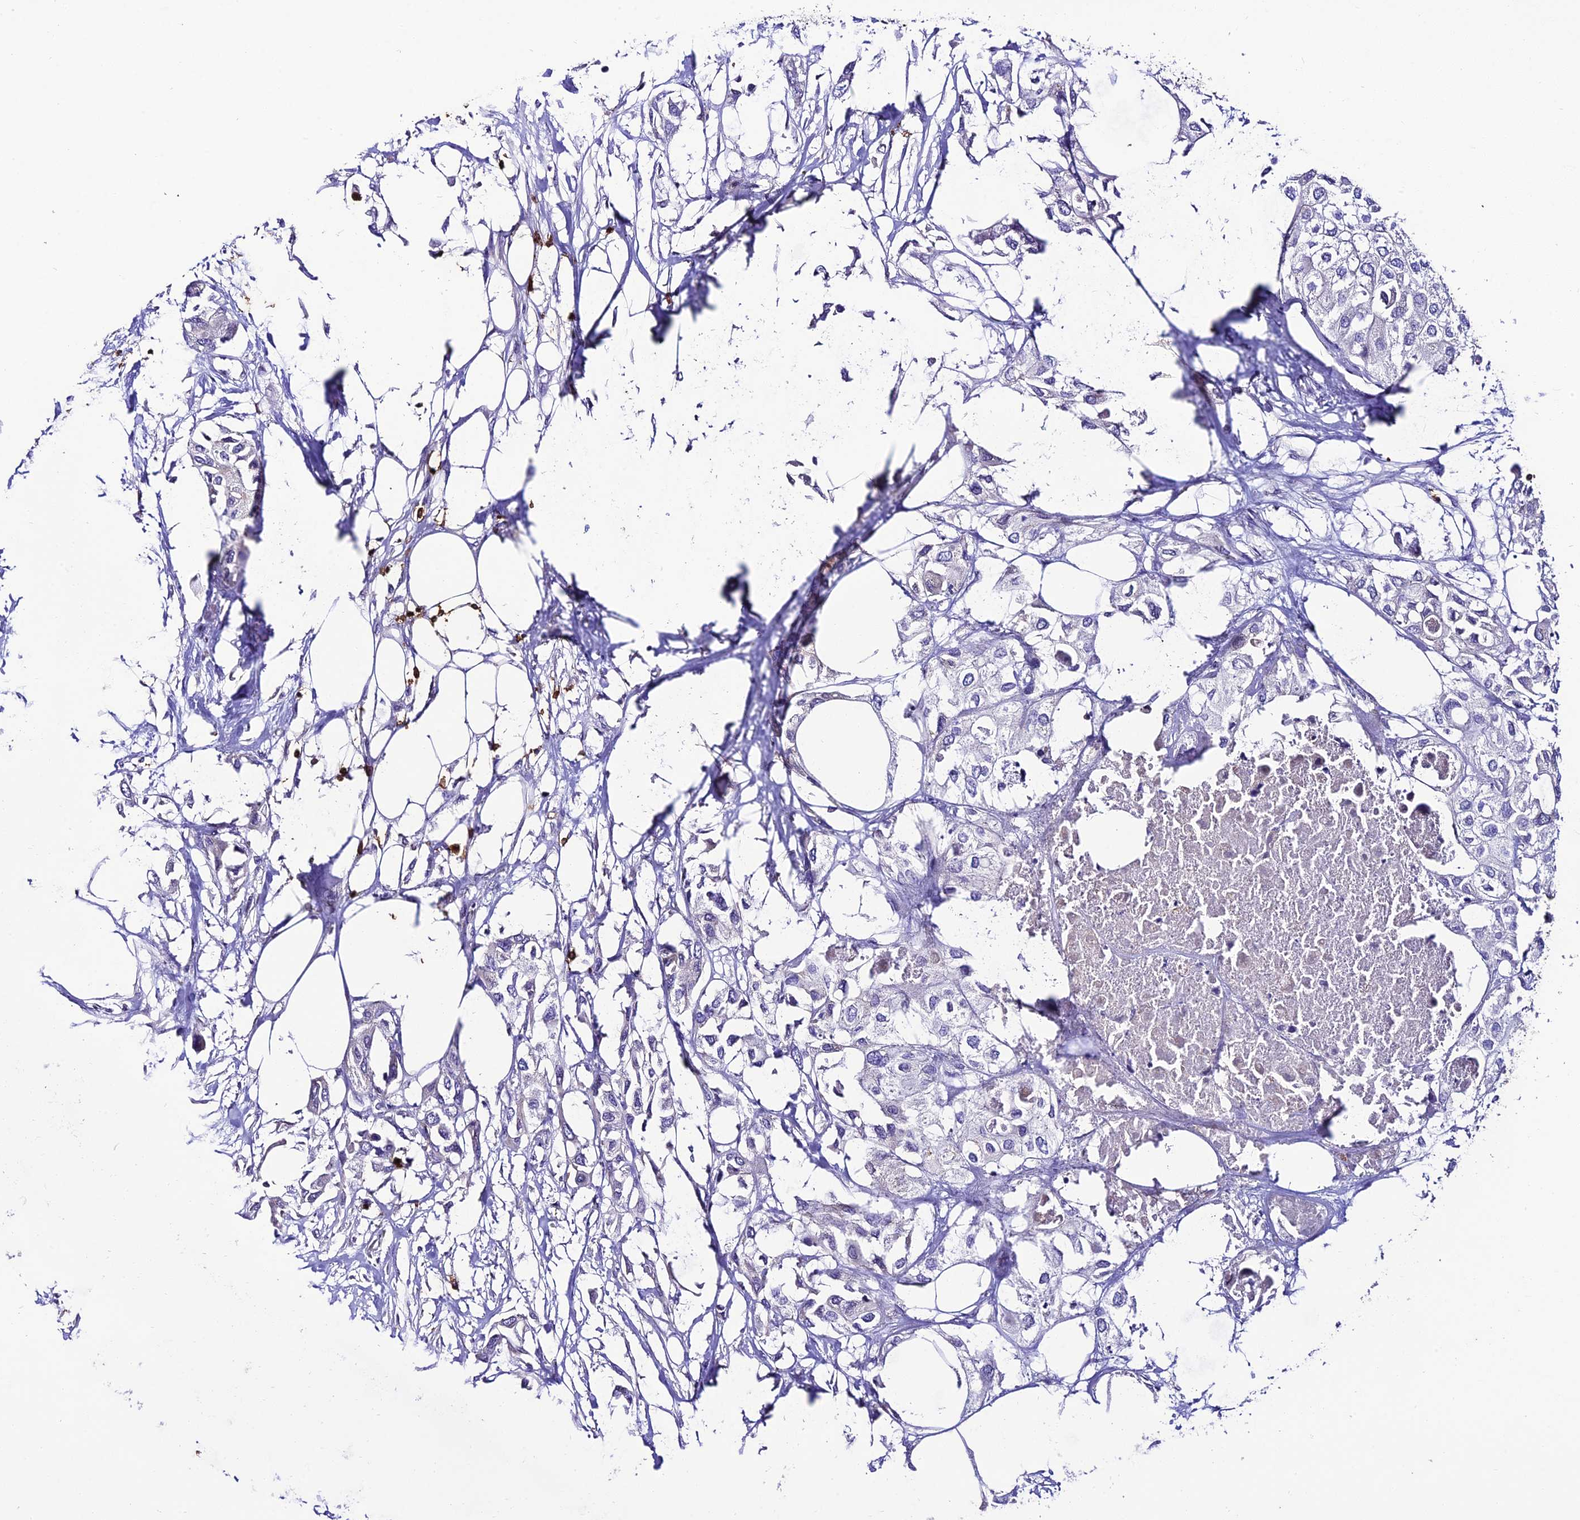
{"staining": {"intensity": "negative", "quantity": "none", "location": "none"}, "tissue": "urothelial cancer", "cell_type": "Tumor cells", "image_type": "cancer", "snomed": [{"axis": "morphology", "description": "Urothelial carcinoma, High grade"}, {"axis": "topography", "description": "Urinary bladder"}], "caption": "The micrograph reveals no significant expression in tumor cells of urothelial cancer. (Stains: DAB (3,3'-diaminobenzidine) immunohistochemistry (IHC) with hematoxylin counter stain, Microscopy: brightfield microscopy at high magnification).", "gene": "PTPRCAP", "patient": {"sex": "male", "age": 64}}